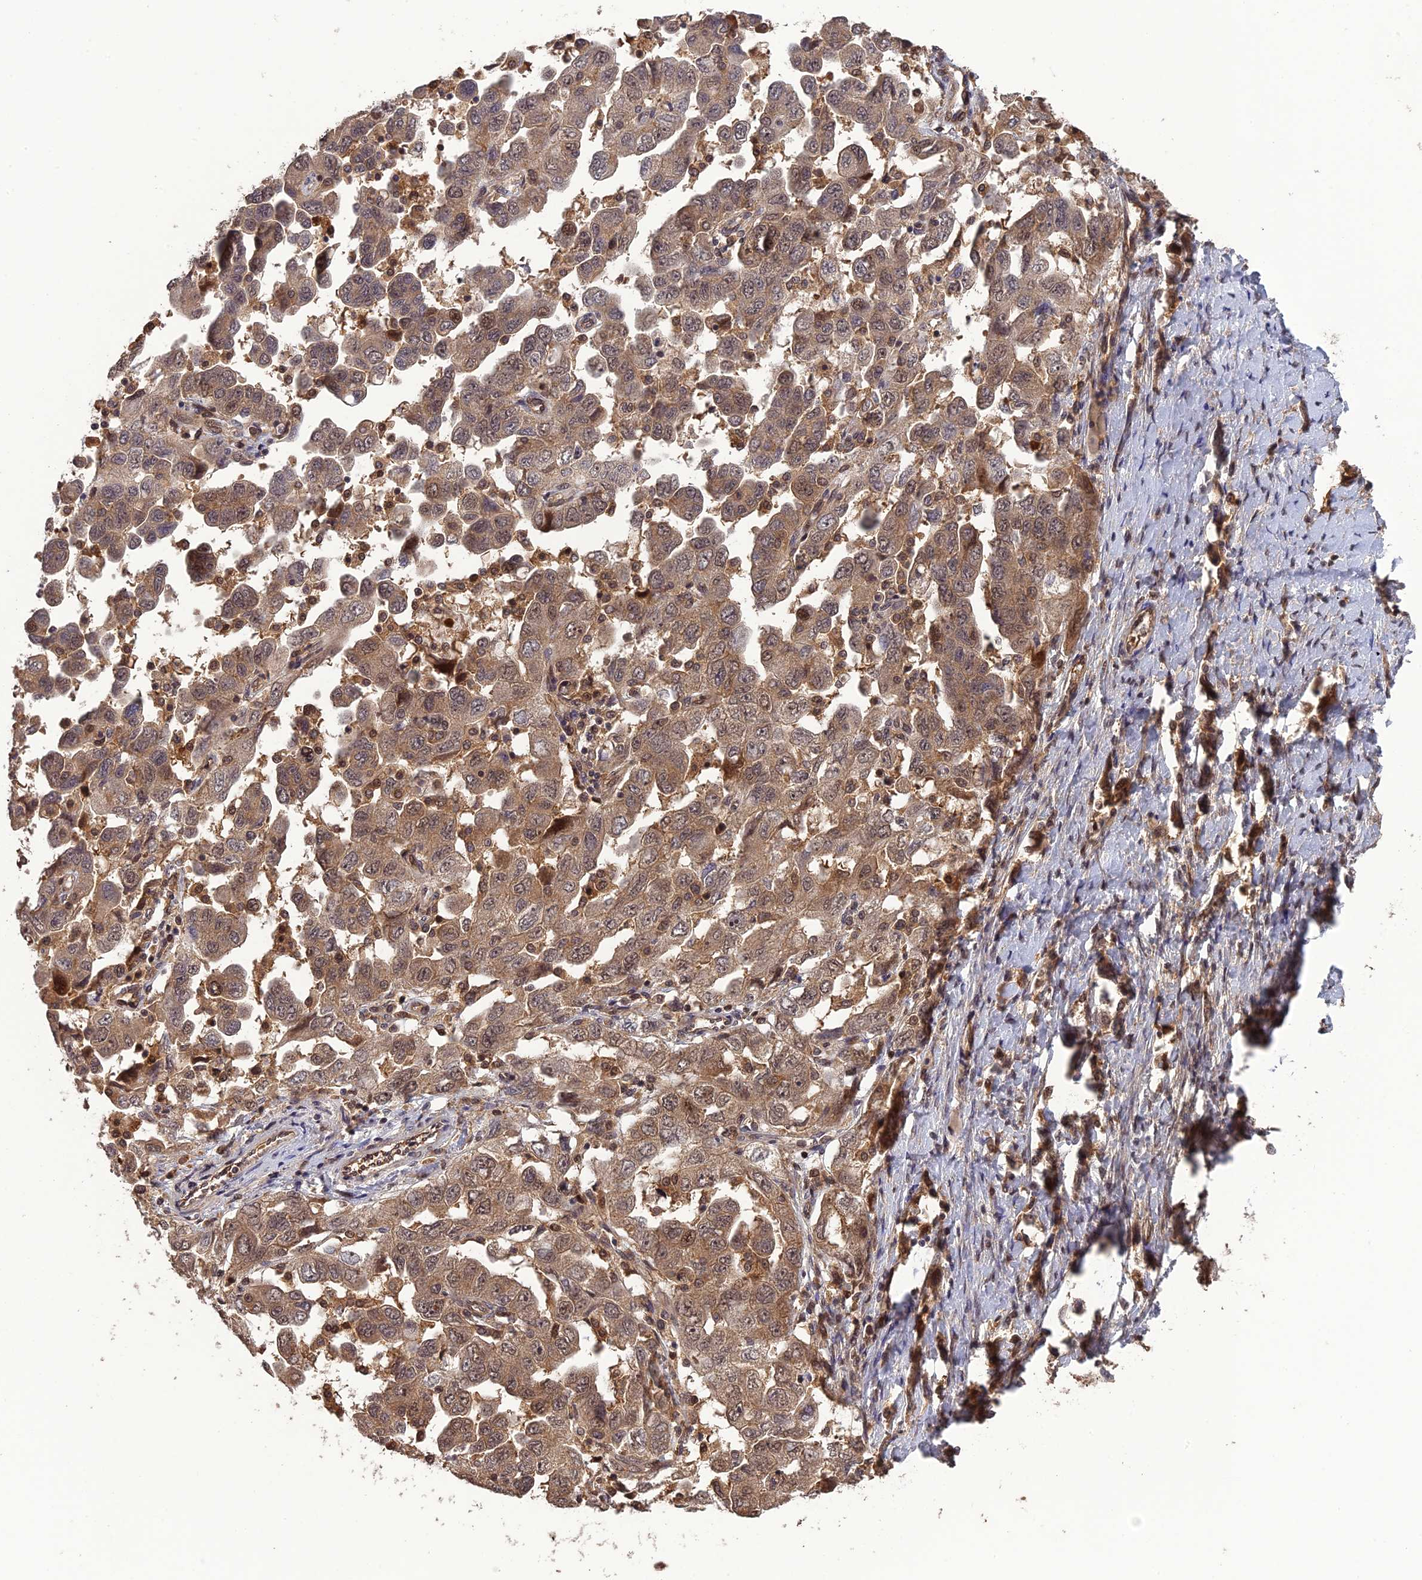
{"staining": {"intensity": "weak", "quantity": ">75%", "location": "cytoplasmic/membranous"}, "tissue": "ovarian cancer", "cell_type": "Tumor cells", "image_type": "cancer", "snomed": [{"axis": "morphology", "description": "Carcinoma, NOS"}, {"axis": "morphology", "description": "Cystadenocarcinoma, serous, NOS"}, {"axis": "topography", "description": "Ovary"}], "caption": "Serous cystadenocarcinoma (ovarian) stained with a protein marker reveals weak staining in tumor cells.", "gene": "LIN37", "patient": {"sex": "female", "age": 69}}